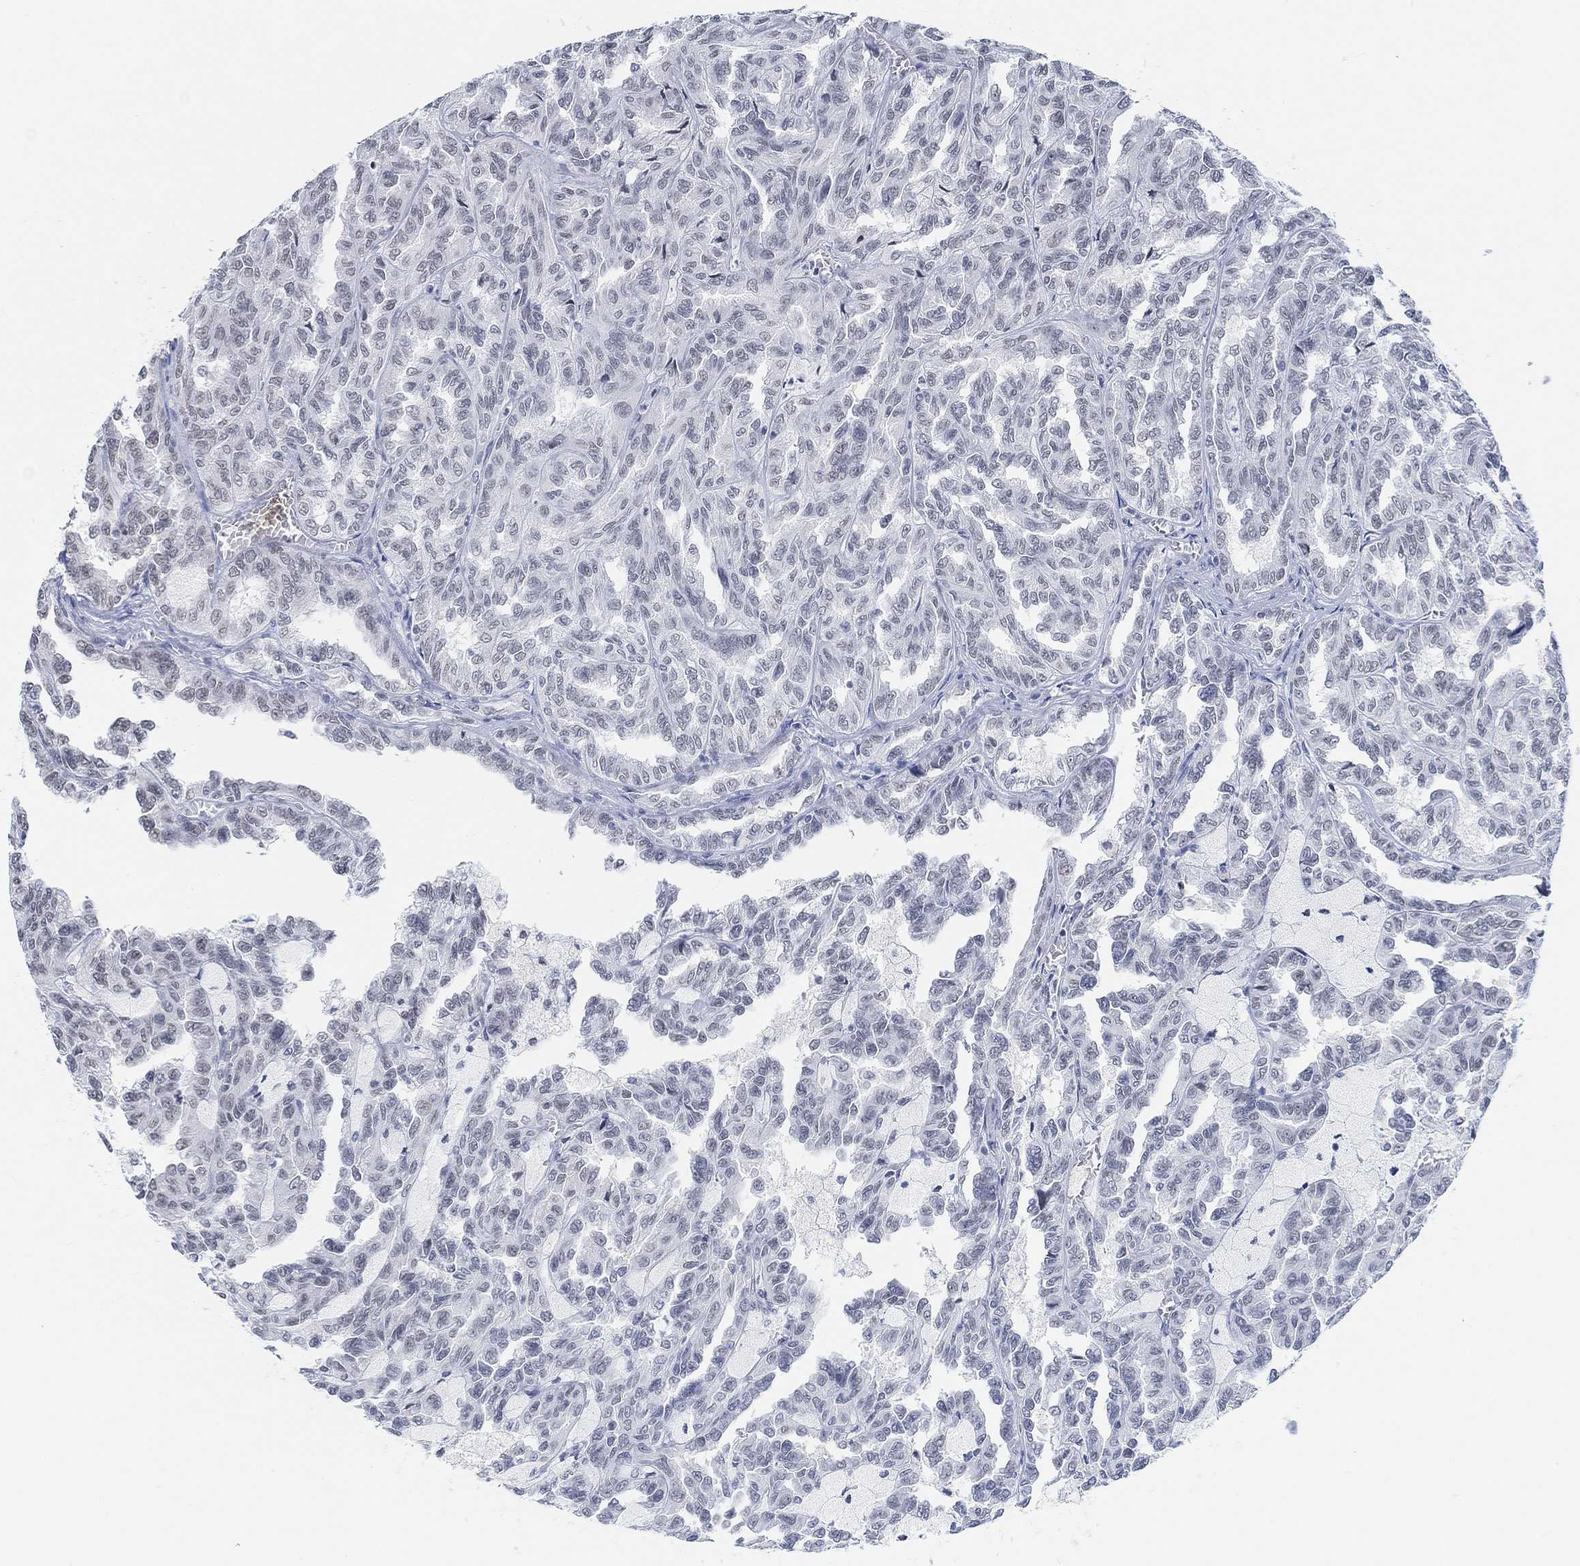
{"staining": {"intensity": "negative", "quantity": "none", "location": "none"}, "tissue": "renal cancer", "cell_type": "Tumor cells", "image_type": "cancer", "snomed": [{"axis": "morphology", "description": "Adenocarcinoma, NOS"}, {"axis": "topography", "description": "Kidney"}], "caption": "An immunohistochemistry micrograph of adenocarcinoma (renal) is shown. There is no staining in tumor cells of adenocarcinoma (renal).", "gene": "PURG", "patient": {"sex": "male", "age": 79}}